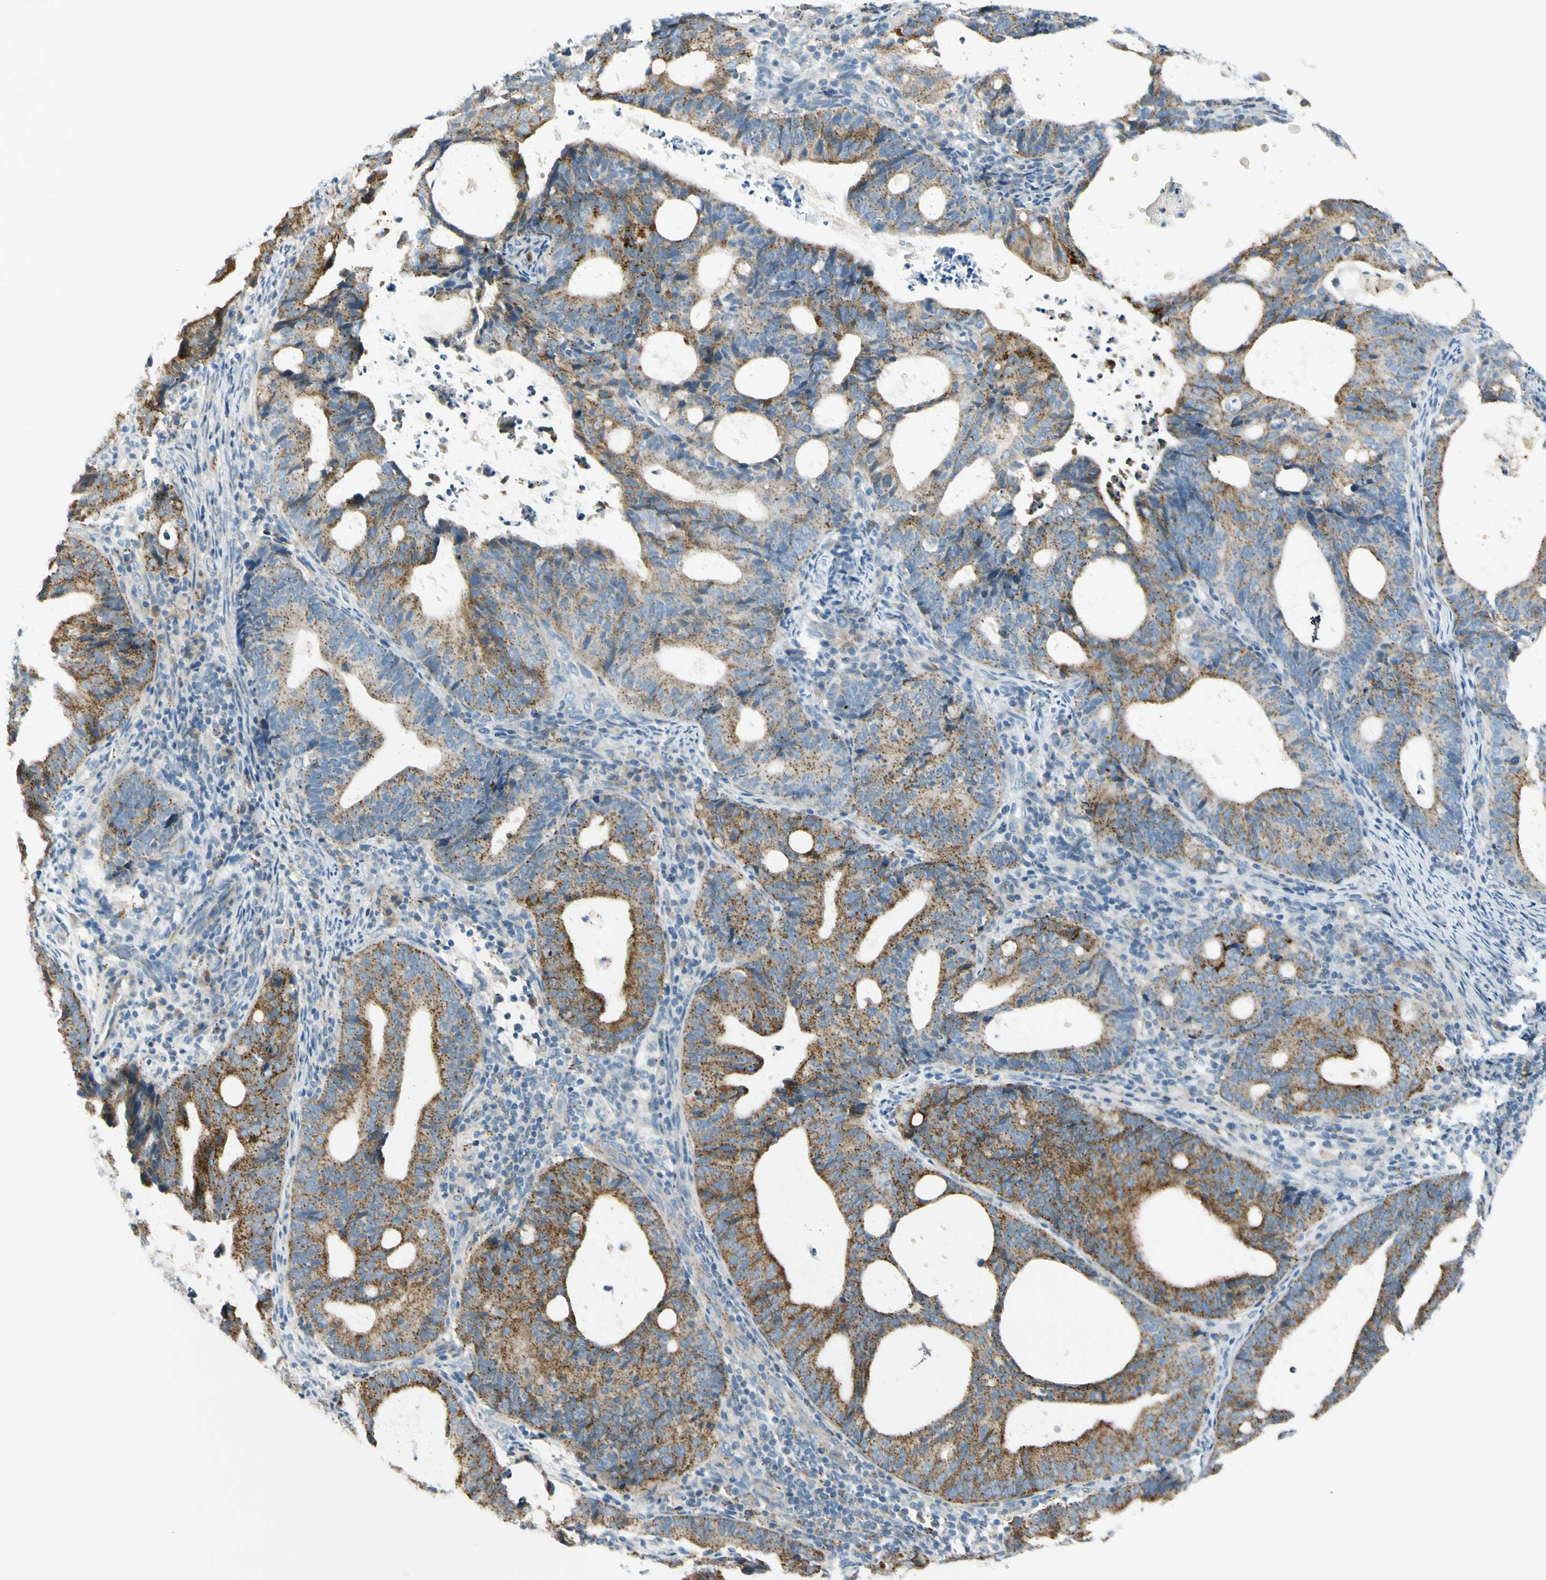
{"staining": {"intensity": "moderate", "quantity": ">75%", "location": "cytoplasmic/membranous"}, "tissue": "endometrial cancer", "cell_type": "Tumor cells", "image_type": "cancer", "snomed": [{"axis": "morphology", "description": "Adenocarcinoma, NOS"}, {"axis": "topography", "description": "Uterus"}], "caption": "The immunohistochemical stain shows moderate cytoplasmic/membranous positivity in tumor cells of endometrial cancer (adenocarcinoma) tissue. The staining is performed using DAB brown chromogen to label protein expression. The nuclei are counter-stained blue using hematoxylin.", "gene": "GALNT5", "patient": {"sex": "female", "age": 83}}